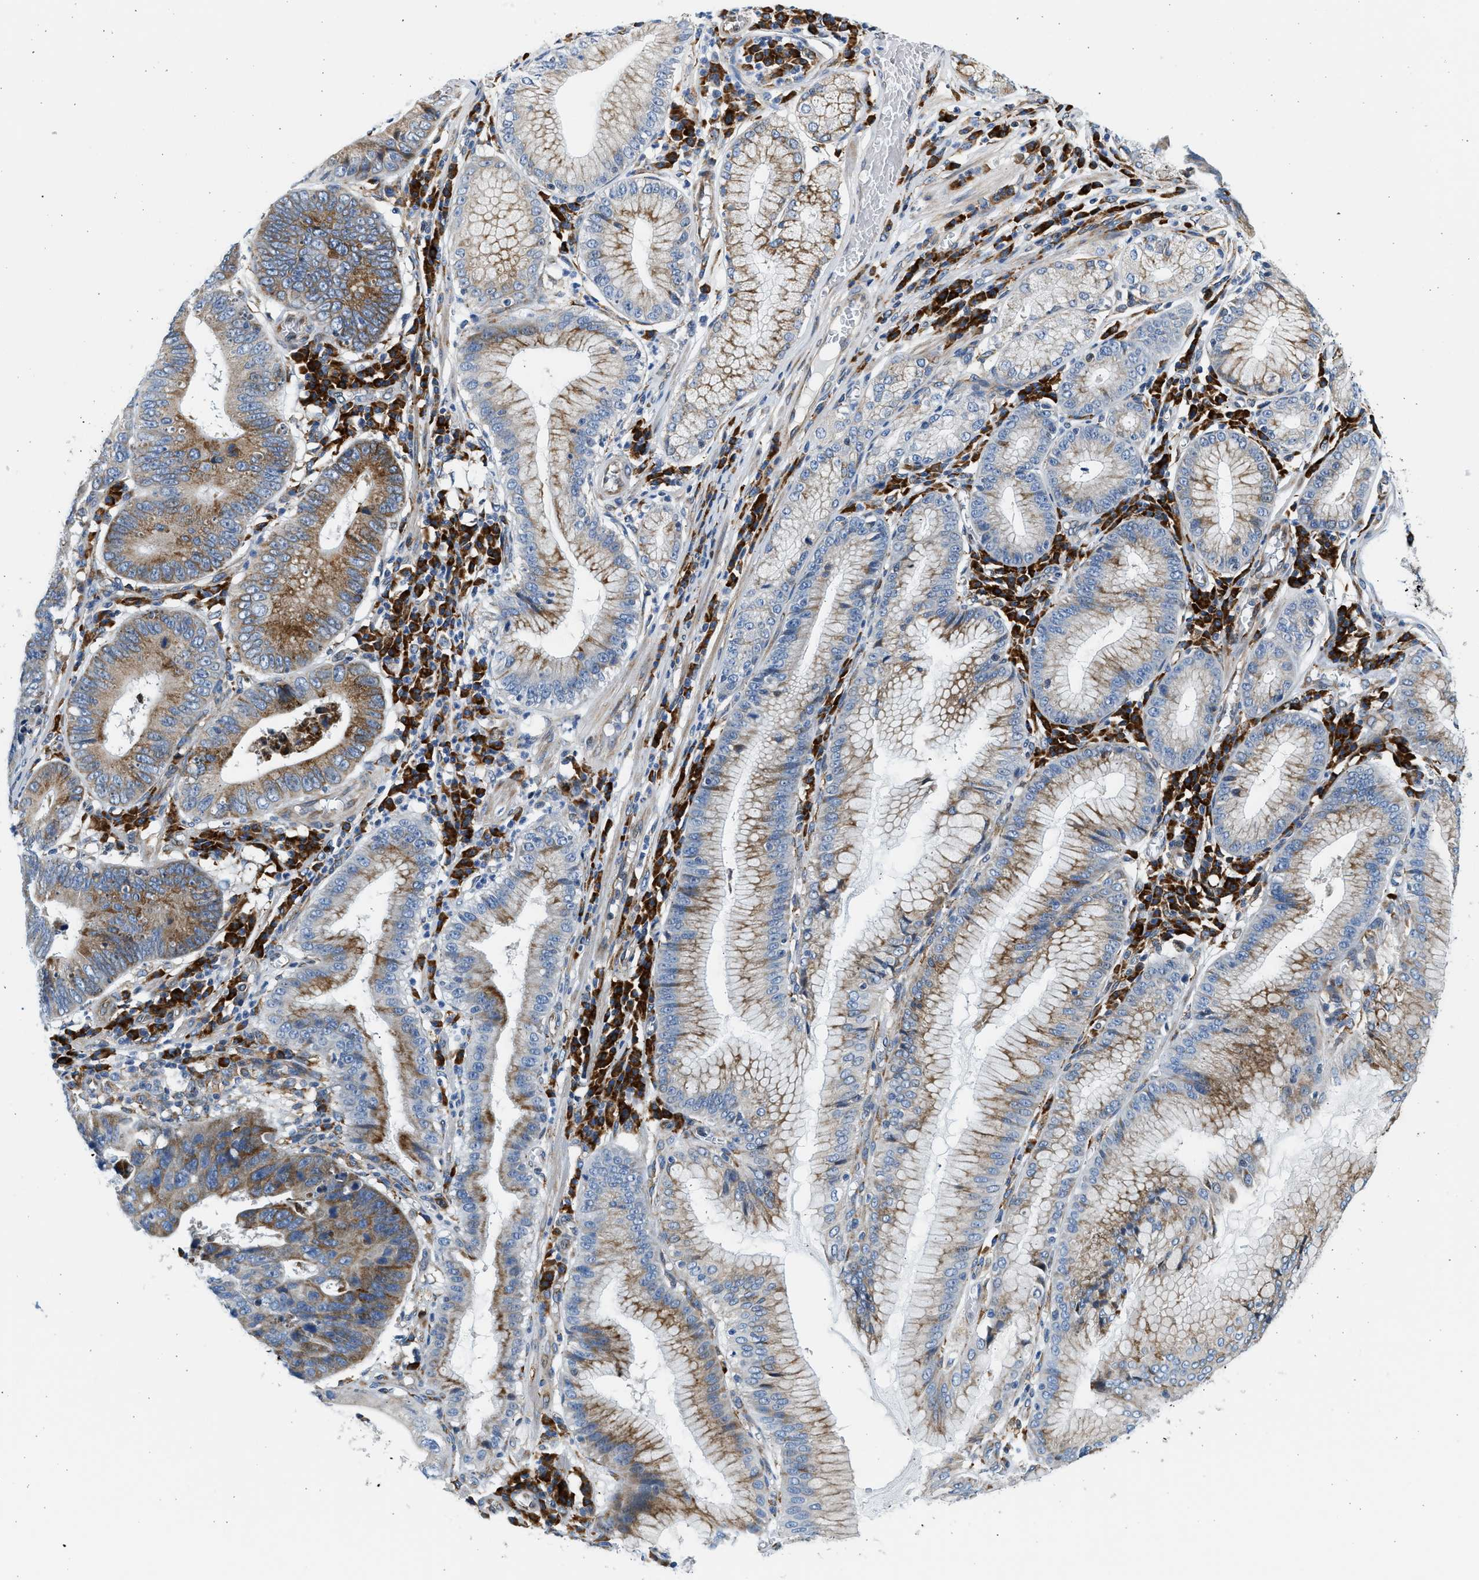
{"staining": {"intensity": "moderate", "quantity": ">75%", "location": "cytoplasmic/membranous"}, "tissue": "stomach cancer", "cell_type": "Tumor cells", "image_type": "cancer", "snomed": [{"axis": "morphology", "description": "Adenocarcinoma, NOS"}, {"axis": "topography", "description": "Stomach"}], "caption": "Protein expression analysis of human stomach cancer reveals moderate cytoplasmic/membranous staining in about >75% of tumor cells.", "gene": "CNTN6", "patient": {"sex": "male", "age": 59}}